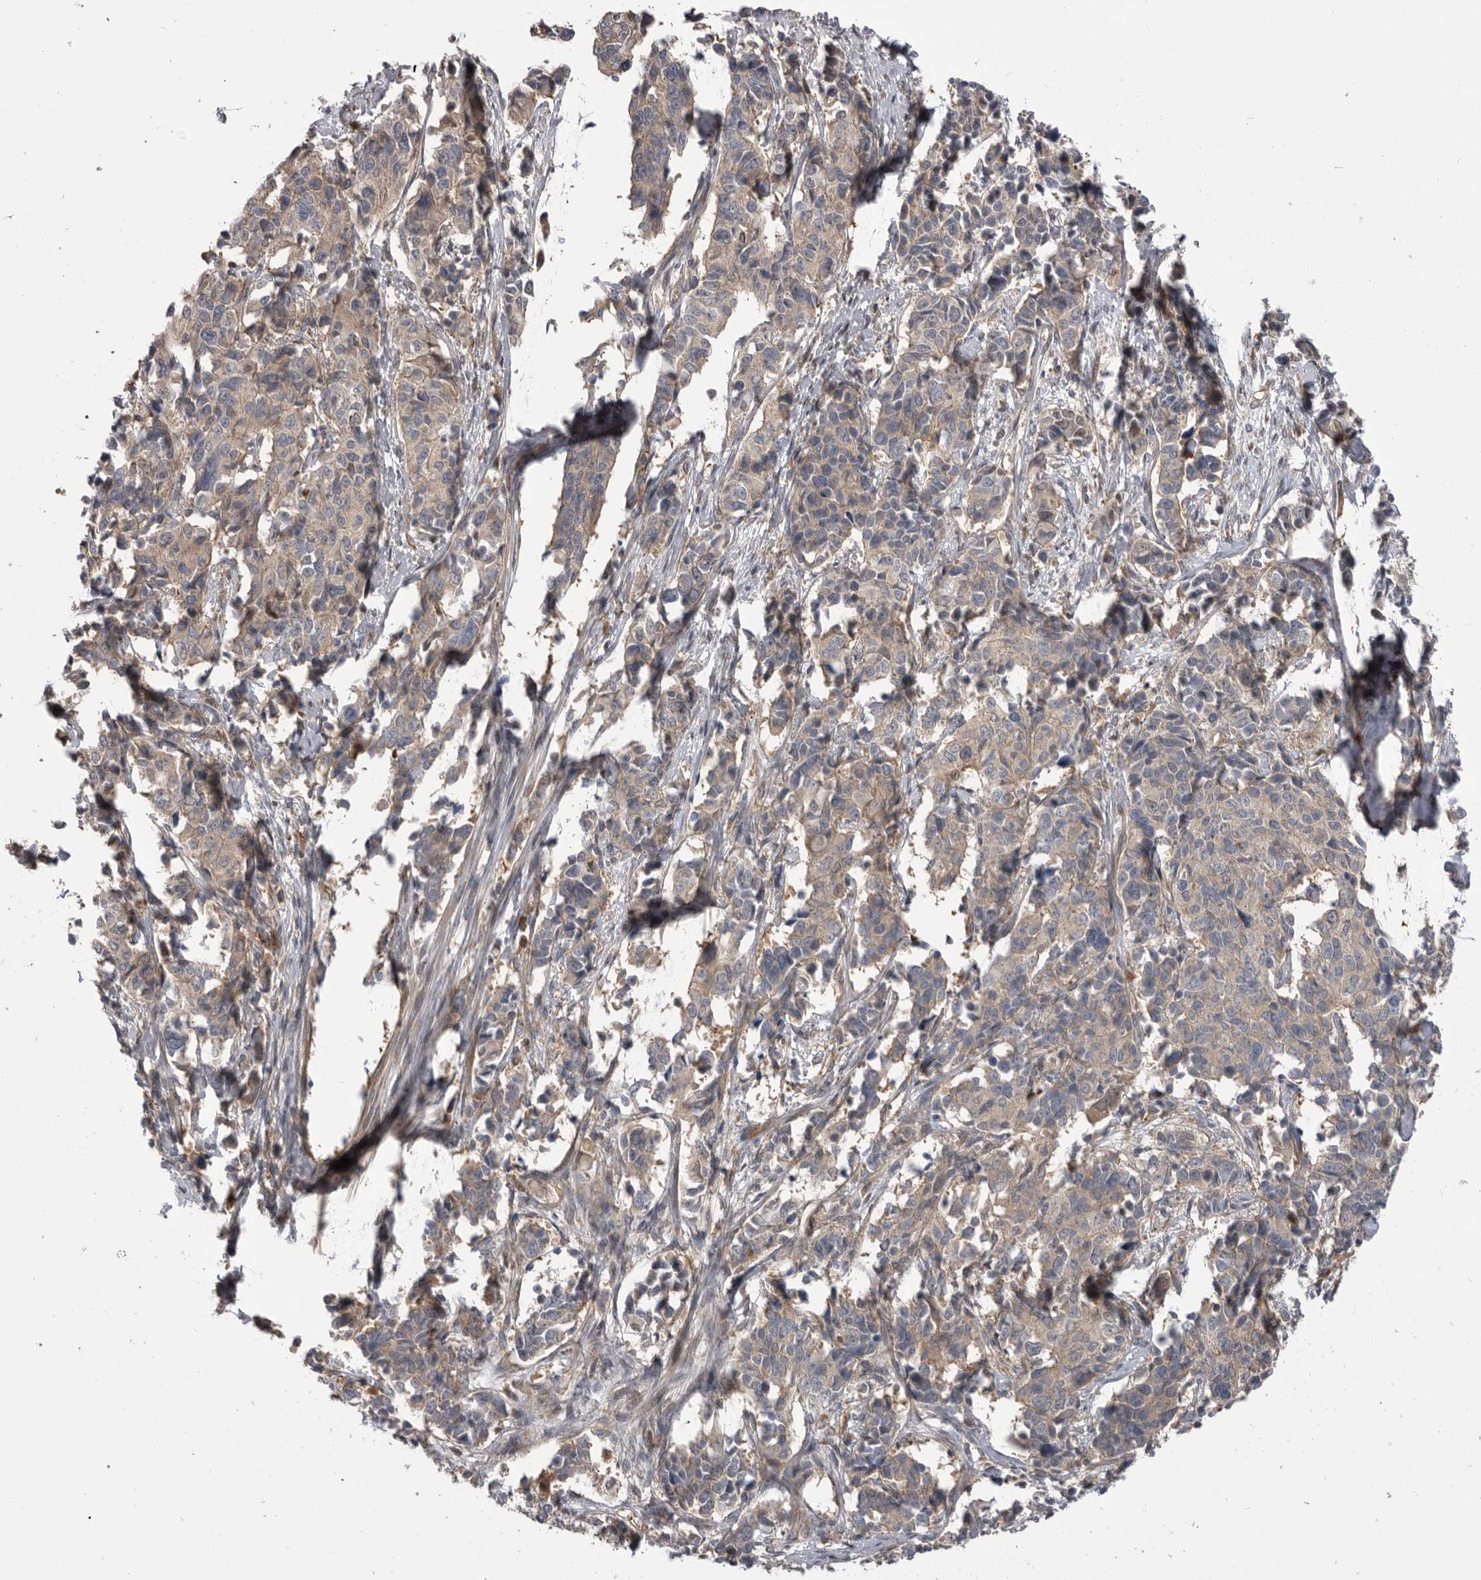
{"staining": {"intensity": "weak", "quantity": "<25%", "location": "cytoplasmic/membranous"}, "tissue": "cervical cancer", "cell_type": "Tumor cells", "image_type": "cancer", "snomed": [{"axis": "morphology", "description": "Normal tissue, NOS"}, {"axis": "morphology", "description": "Squamous cell carcinoma, NOS"}, {"axis": "topography", "description": "Cervix"}], "caption": "There is no significant positivity in tumor cells of squamous cell carcinoma (cervical). (DAB IHC visualized using brightfield microscopy, high magnification).", "gene": "RAB3GAP2", "patient": {"sex": "female", "age": 35}}